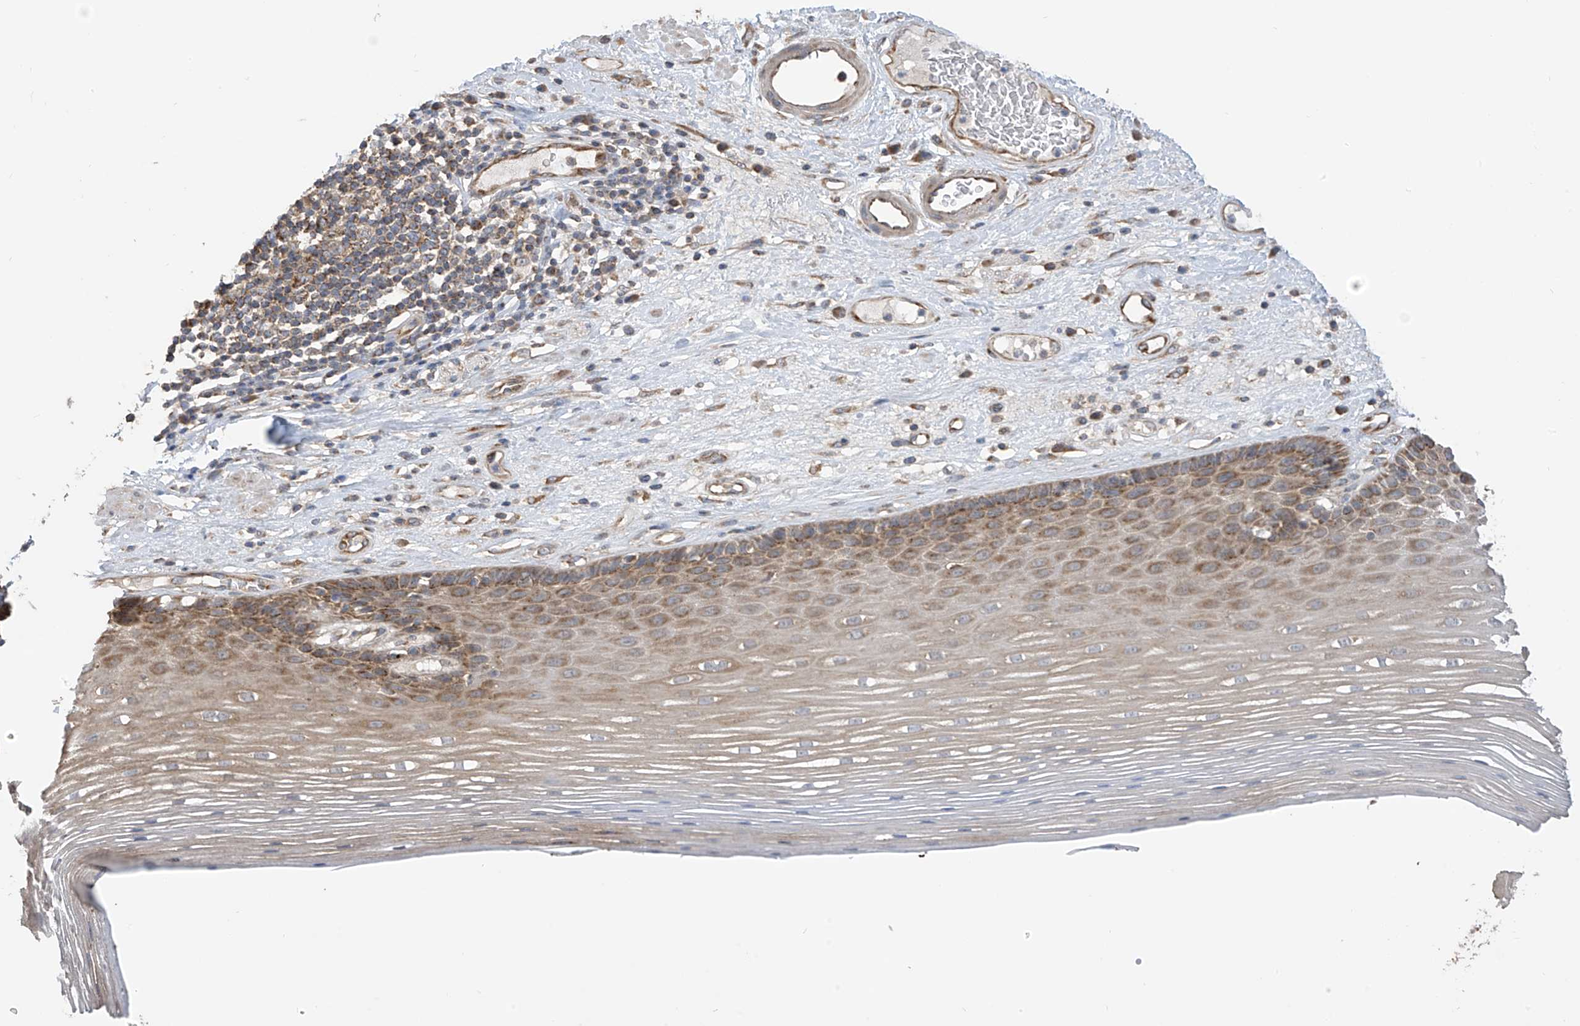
{"staining": {"intensity": "moderate", "quantity": "25%-75%", "location": "cytoplasmic/membranous"}, "tissue": "esophagus", "cell_type": "Squamous epithelial cells", "image_type": "normal", "snomed": [{"axis": "morphology", "description": "Normal tissue, NOS"}, {"axis": "topography", "description": "Esophagus"}], "caption": "Moderate cytoplasmic/membranous staining for a protein is appreciated in about 25%-75% of squamous epithelial cells of benign esophagus using immunohistochemistry (IHC).", "gene": "PNPT1", "patient": {"sex": "male", "age": 62}}